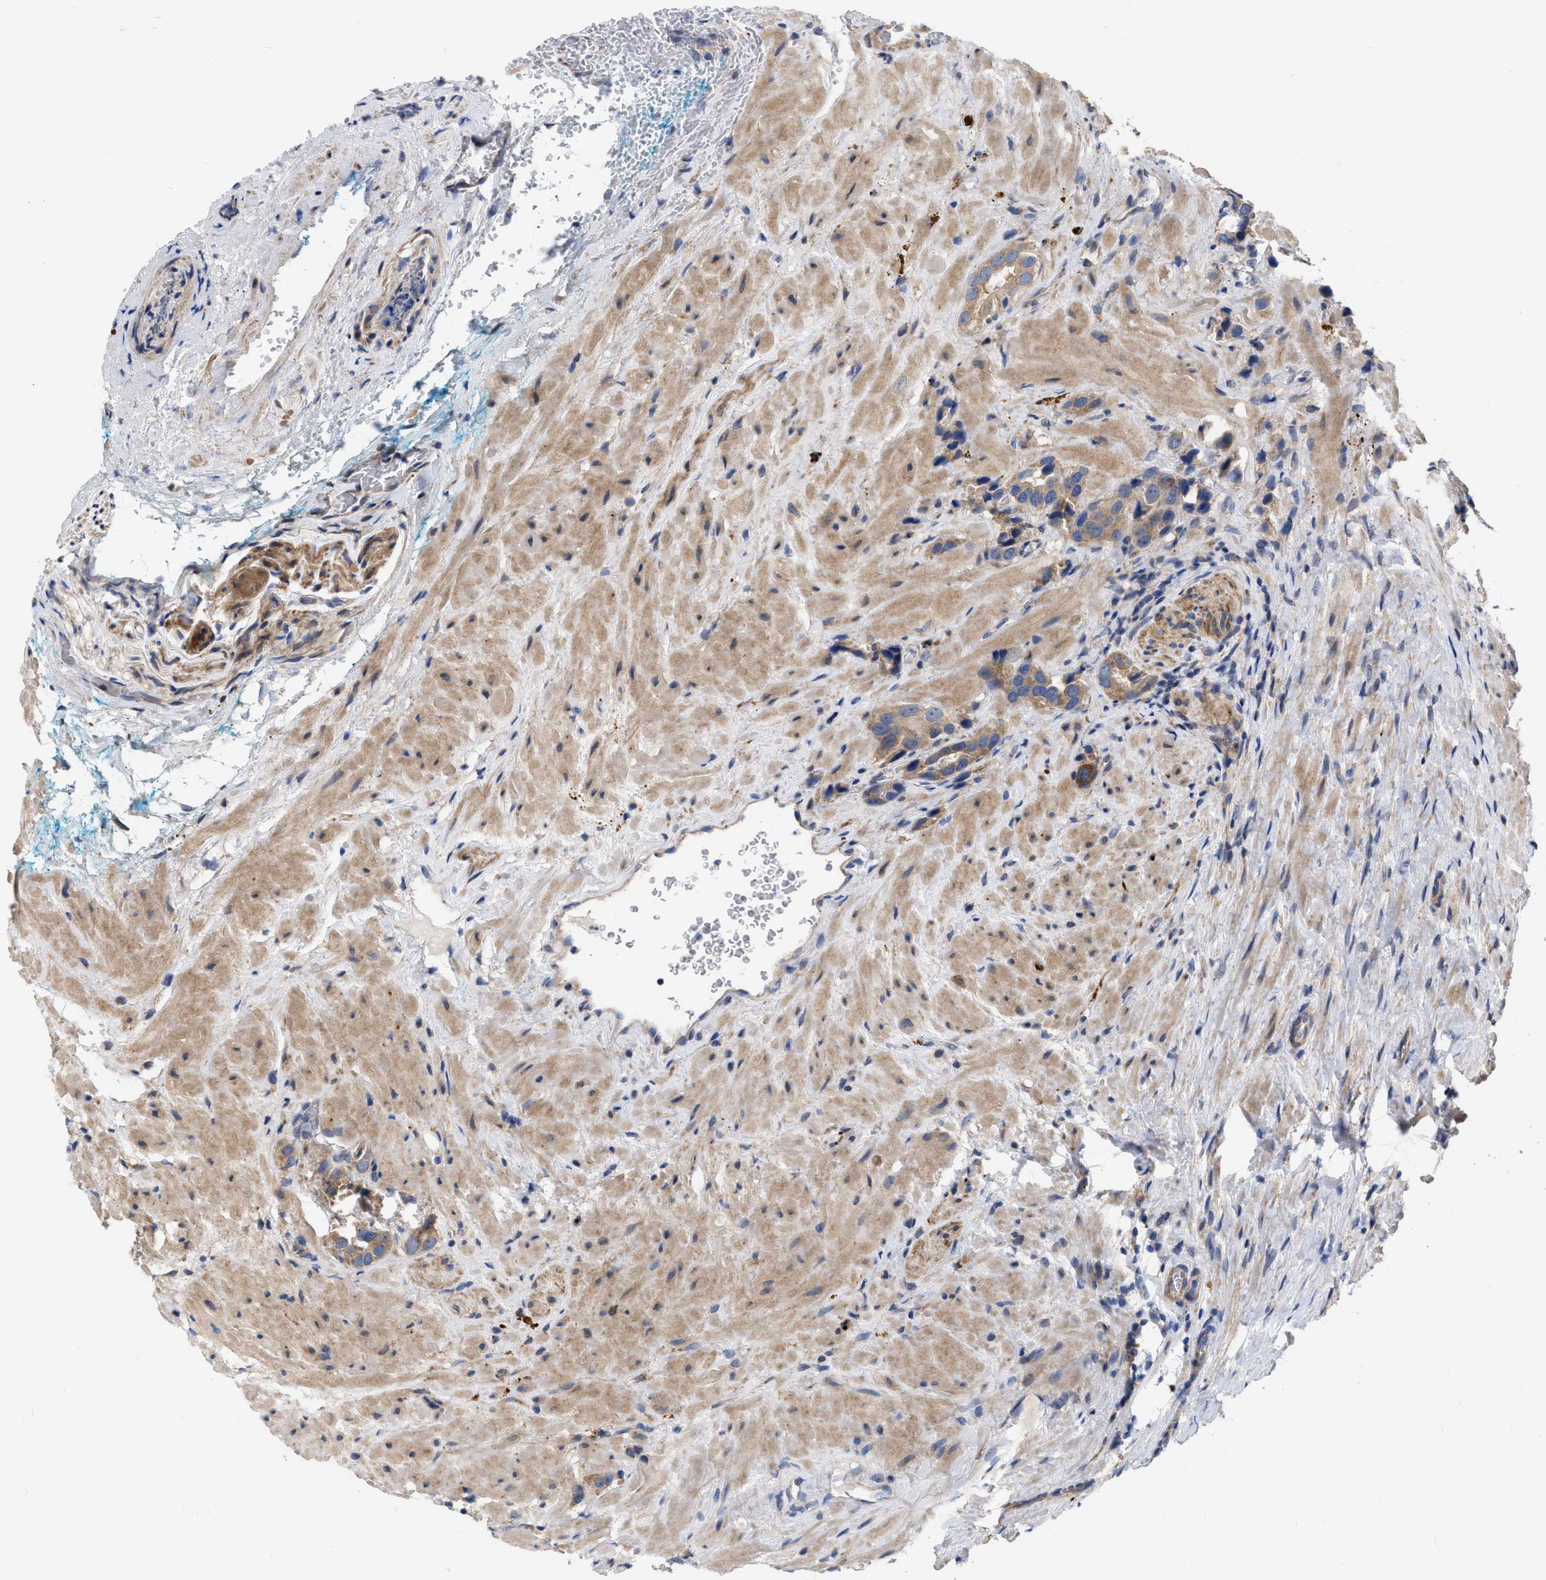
{"staining": {"intensity": "weak", "quantity": ">75%", "location": "cytoplasmic/membranous"}, "tissue": "prostate cancer", "cell_type": "Tumor cells", "image_type": "cancer", "snomed": [{"axis": "morphology", "description": "Adenocarcinoma, High grade"}, {"axis": "topography", "description": "Prostate"}], "caption": "Immunohistochemical staining of prostate cancer demonstrates low levels of weak cytoplasmic/membranous staining in approximately >75% of tumor cells.", "gene": "MLST8", "patient": {"sex": "male", "age": 64}}